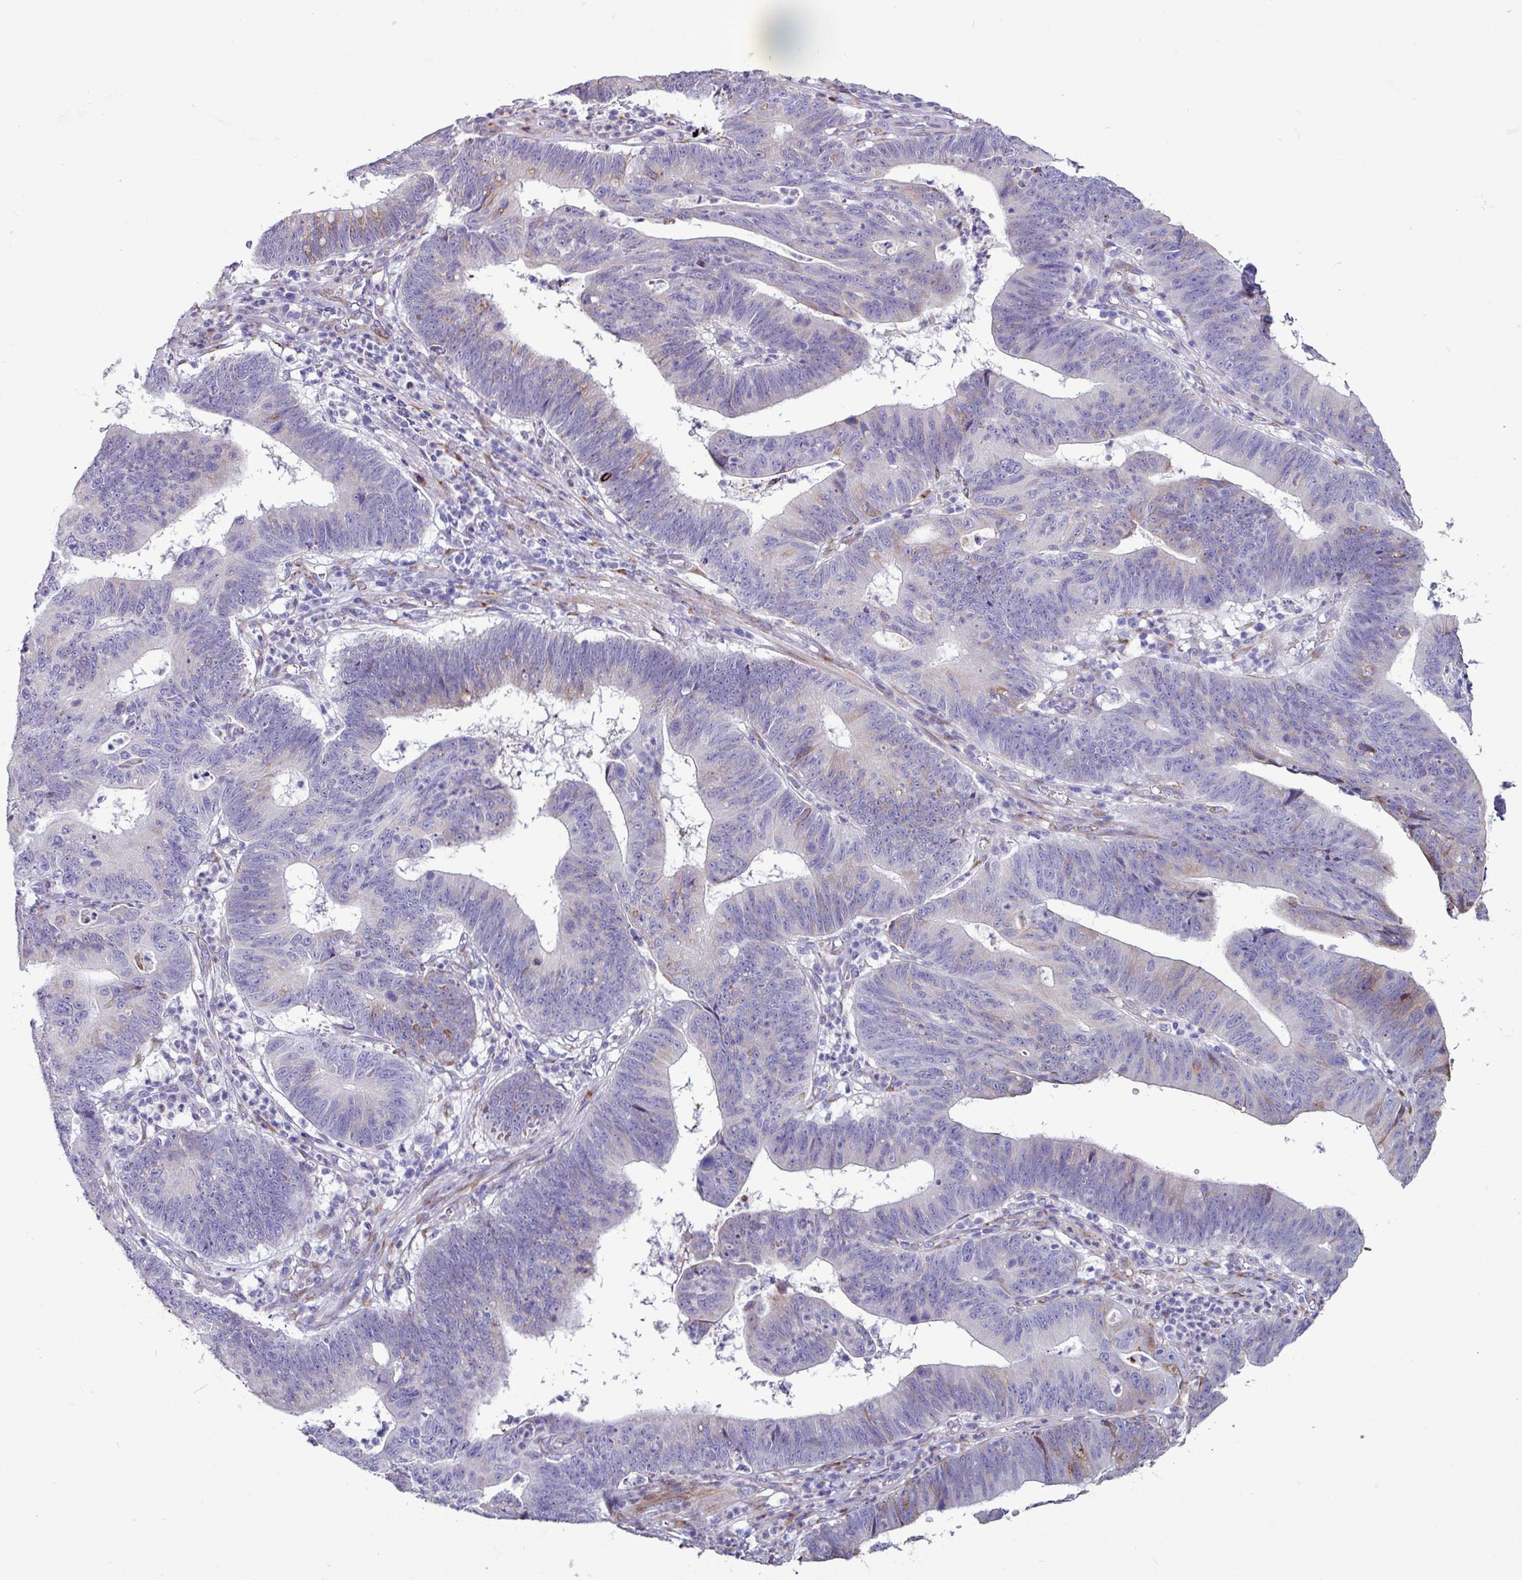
{"staining": {"intensity": "moderate", "quantity": "<25%", "location": "cytoplasmic/membranous"}, "tissue": "stomach cancer", "cell_type": "Tumor cells", "image_type": "cancer", "snomed": [{"axis": "morphology", "description": "Adenocarcinoma, NOS"}, {"axis": "topography", "description": "Stomach"}], "caption": "Tumor cells reveal low levels of moderate cytoplasmic/membranous positivity in about <25% of cells in human stomach cancer (adenocarcinoma).", "gene": "PPP1R35", "patient": {"sex": "male", "age": 59}}